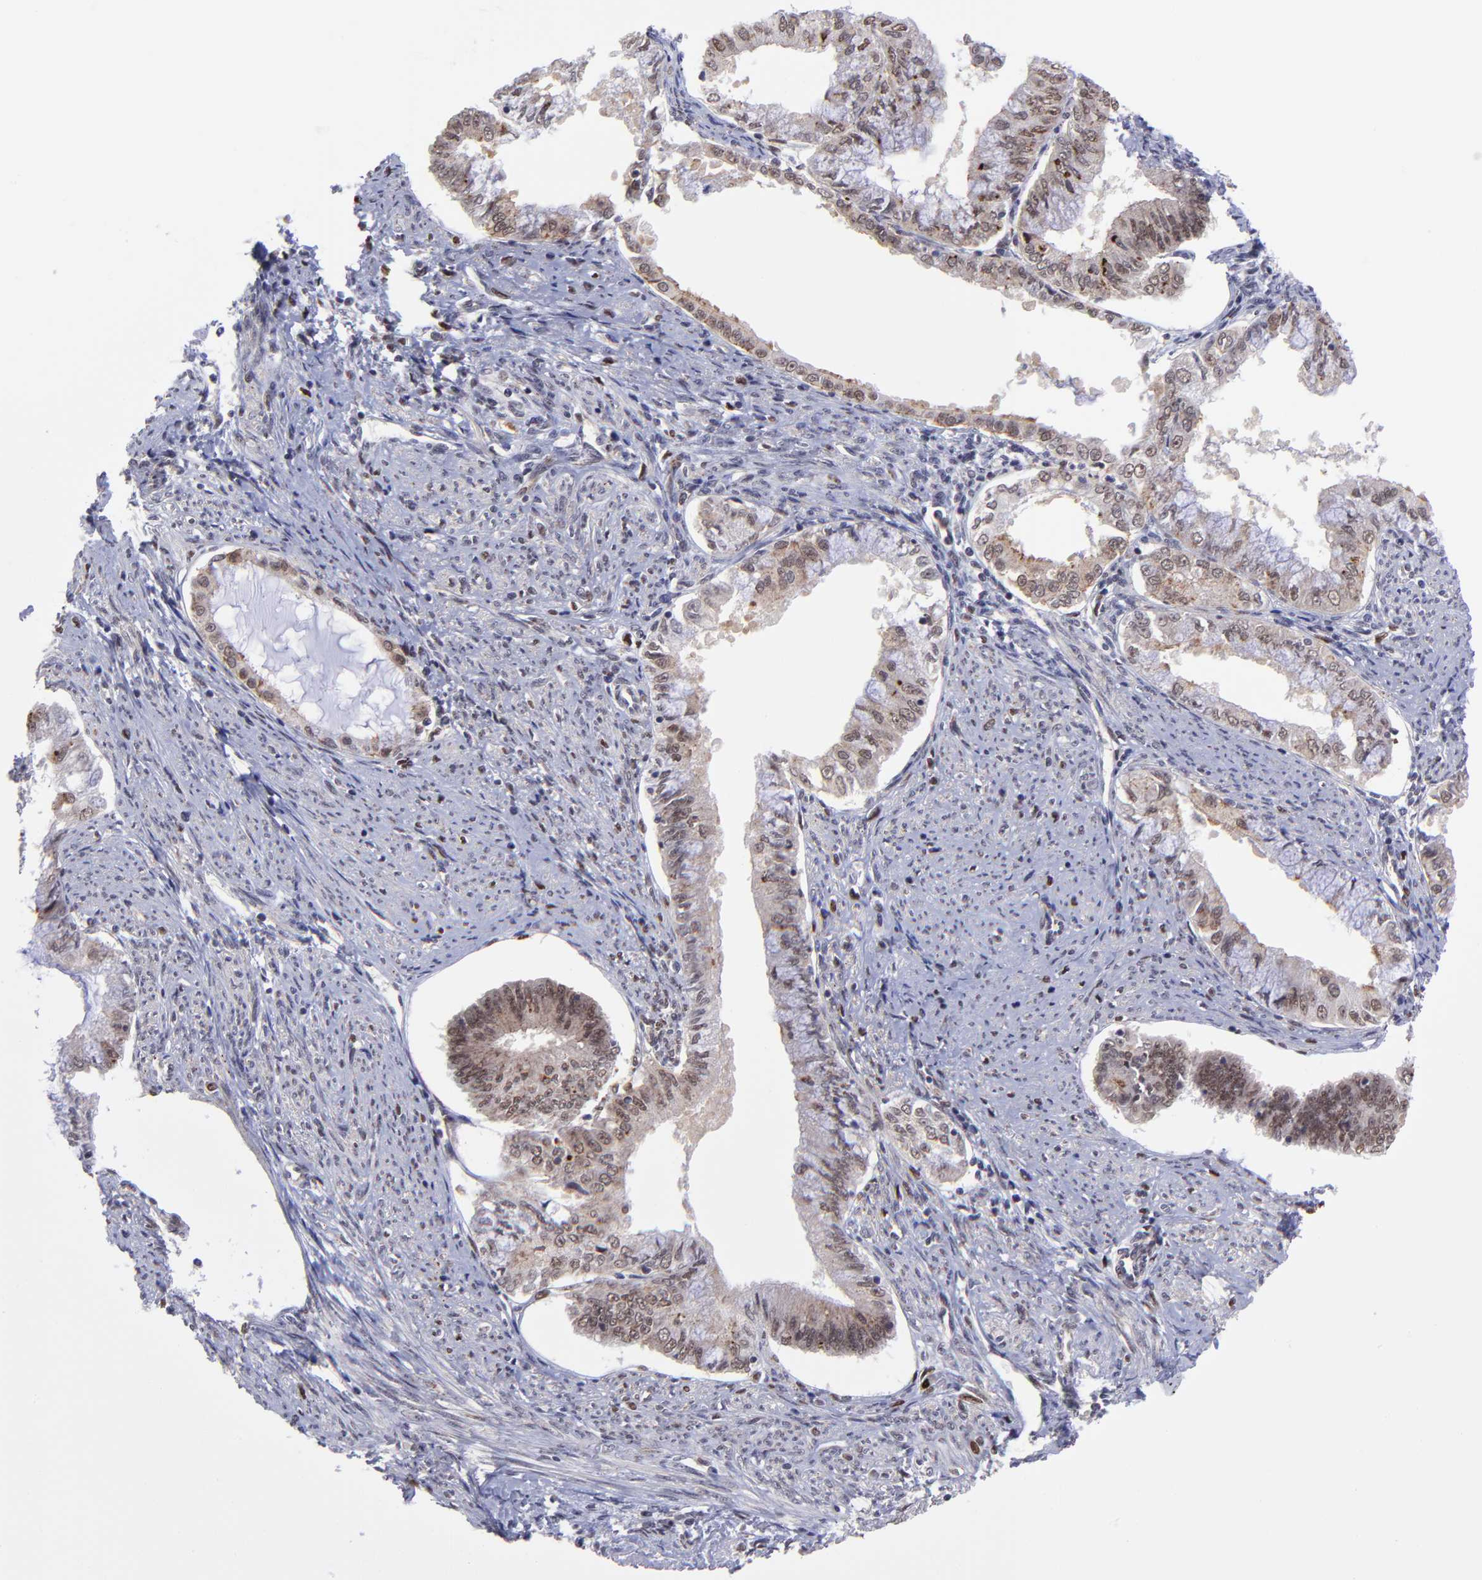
{"staining": {"intensity": "moderate", "quantity": ">75%", "location": "nuclear"}, "tissue": "endometrial cancer", "cell_type": "Tumor cells", "image_type": "cancer", "snomed": [{"axis": "morphology", "description": "Adenocarcinoma, NOS"}, {"axis": "topography", "description": "Endometrium"}], "caption": "This is an image of immunohistochemistry staining of endometrial adenocarcinoma, which shows moderate expression in the nuclear of tumor cells.", "gene": "SOX6", "patient": {"sex": "female", "age": 76}}